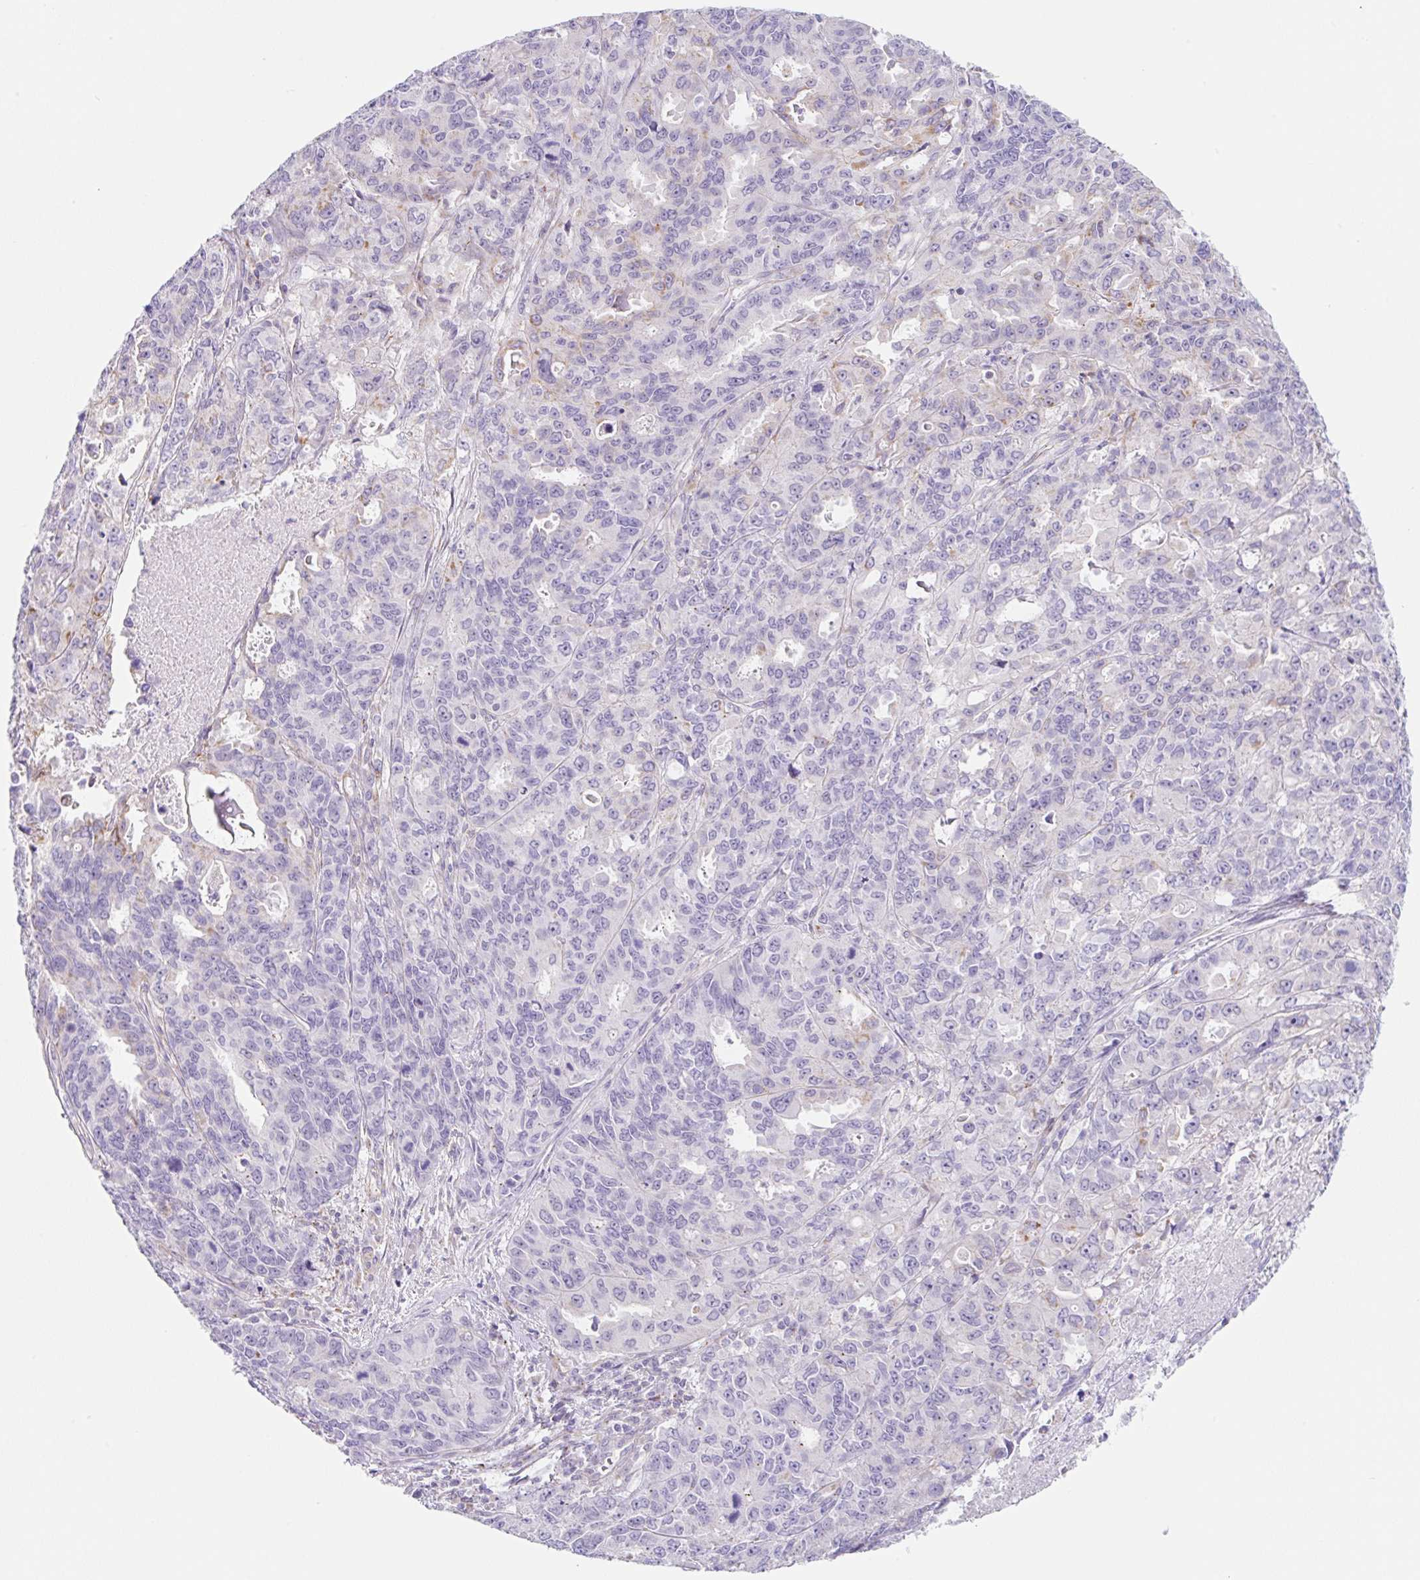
{"staining": {"intensity": "negative", "quantity": "none", "location": "none"}, "tissue": "endometrial cancer", "cell_type": "Tumor cells", "image_type": "cancer", "snomed": [{"axis": "morphology", "description": "Adenocarcinoma, NOS"}, {"axis": "topography", "description": "Uterus"}], "caption": "An IHC histopathology image of adenocarcinoma (endometrial) is shown. There is no staining in tumor cells of adenocarcinoma (endometrial).", "gene": "DKK4", "patient": {"sex": "female", "age": 79}}